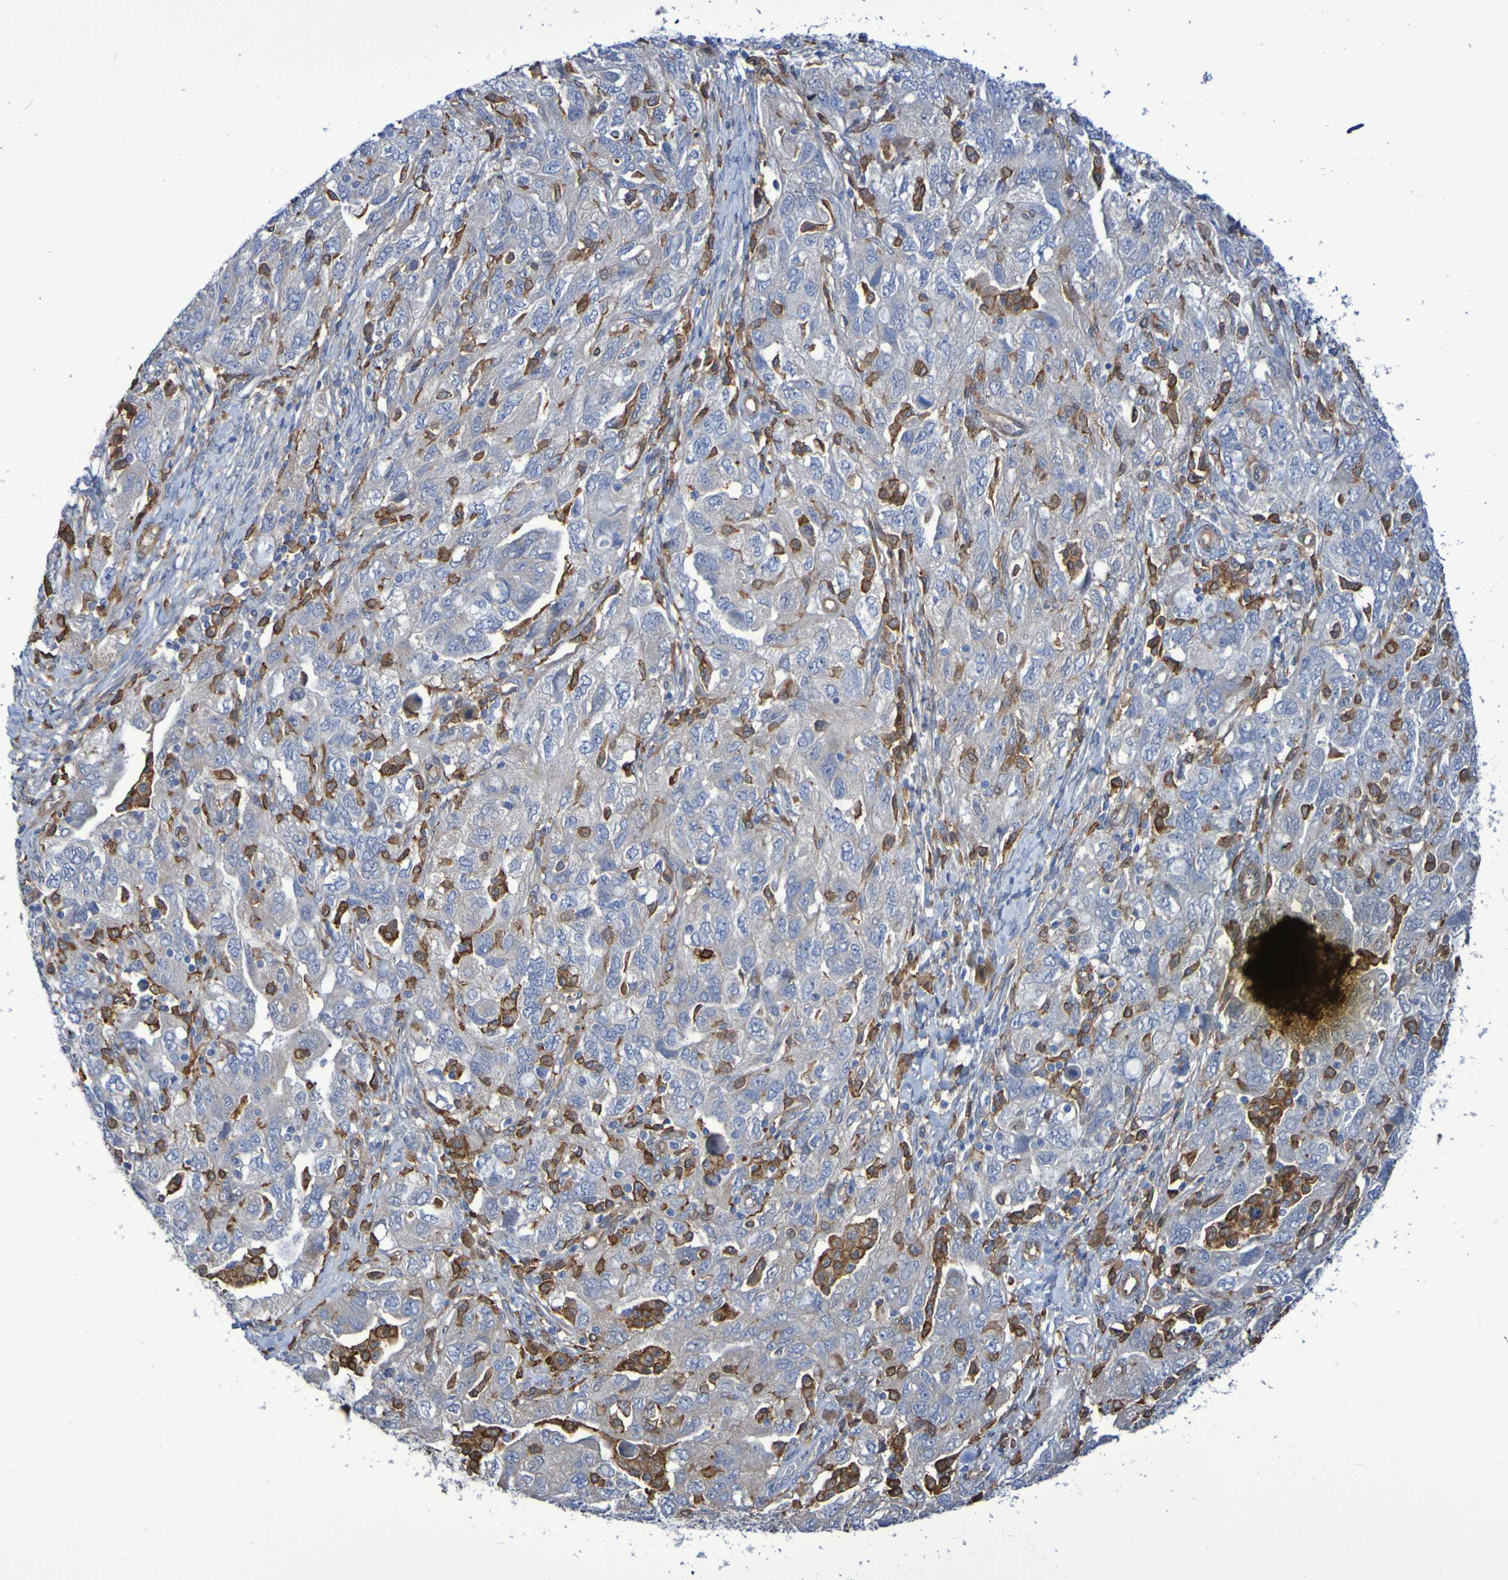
{"staining": {"intensity": "negative", "quantity": "none", "location": "none"}, "tissue": "ovarian cancer", "cell_type": "Tumor cells", "image_type": "cancer", "snomed": [{"axis": "morphology", "description": "Carcinoma, NOS"}, {"axis": "morphology", "description": "Cystadenocarcinoma, serous, NOS"}, {"axis": "topography", "description": "Ovary"}], "caption": "An image of human ovarian cancer (carcinoma) is negative for staining in tumor cells.", "gene": "SCRG1", "patient": {"sex": "female", "age": 69}}